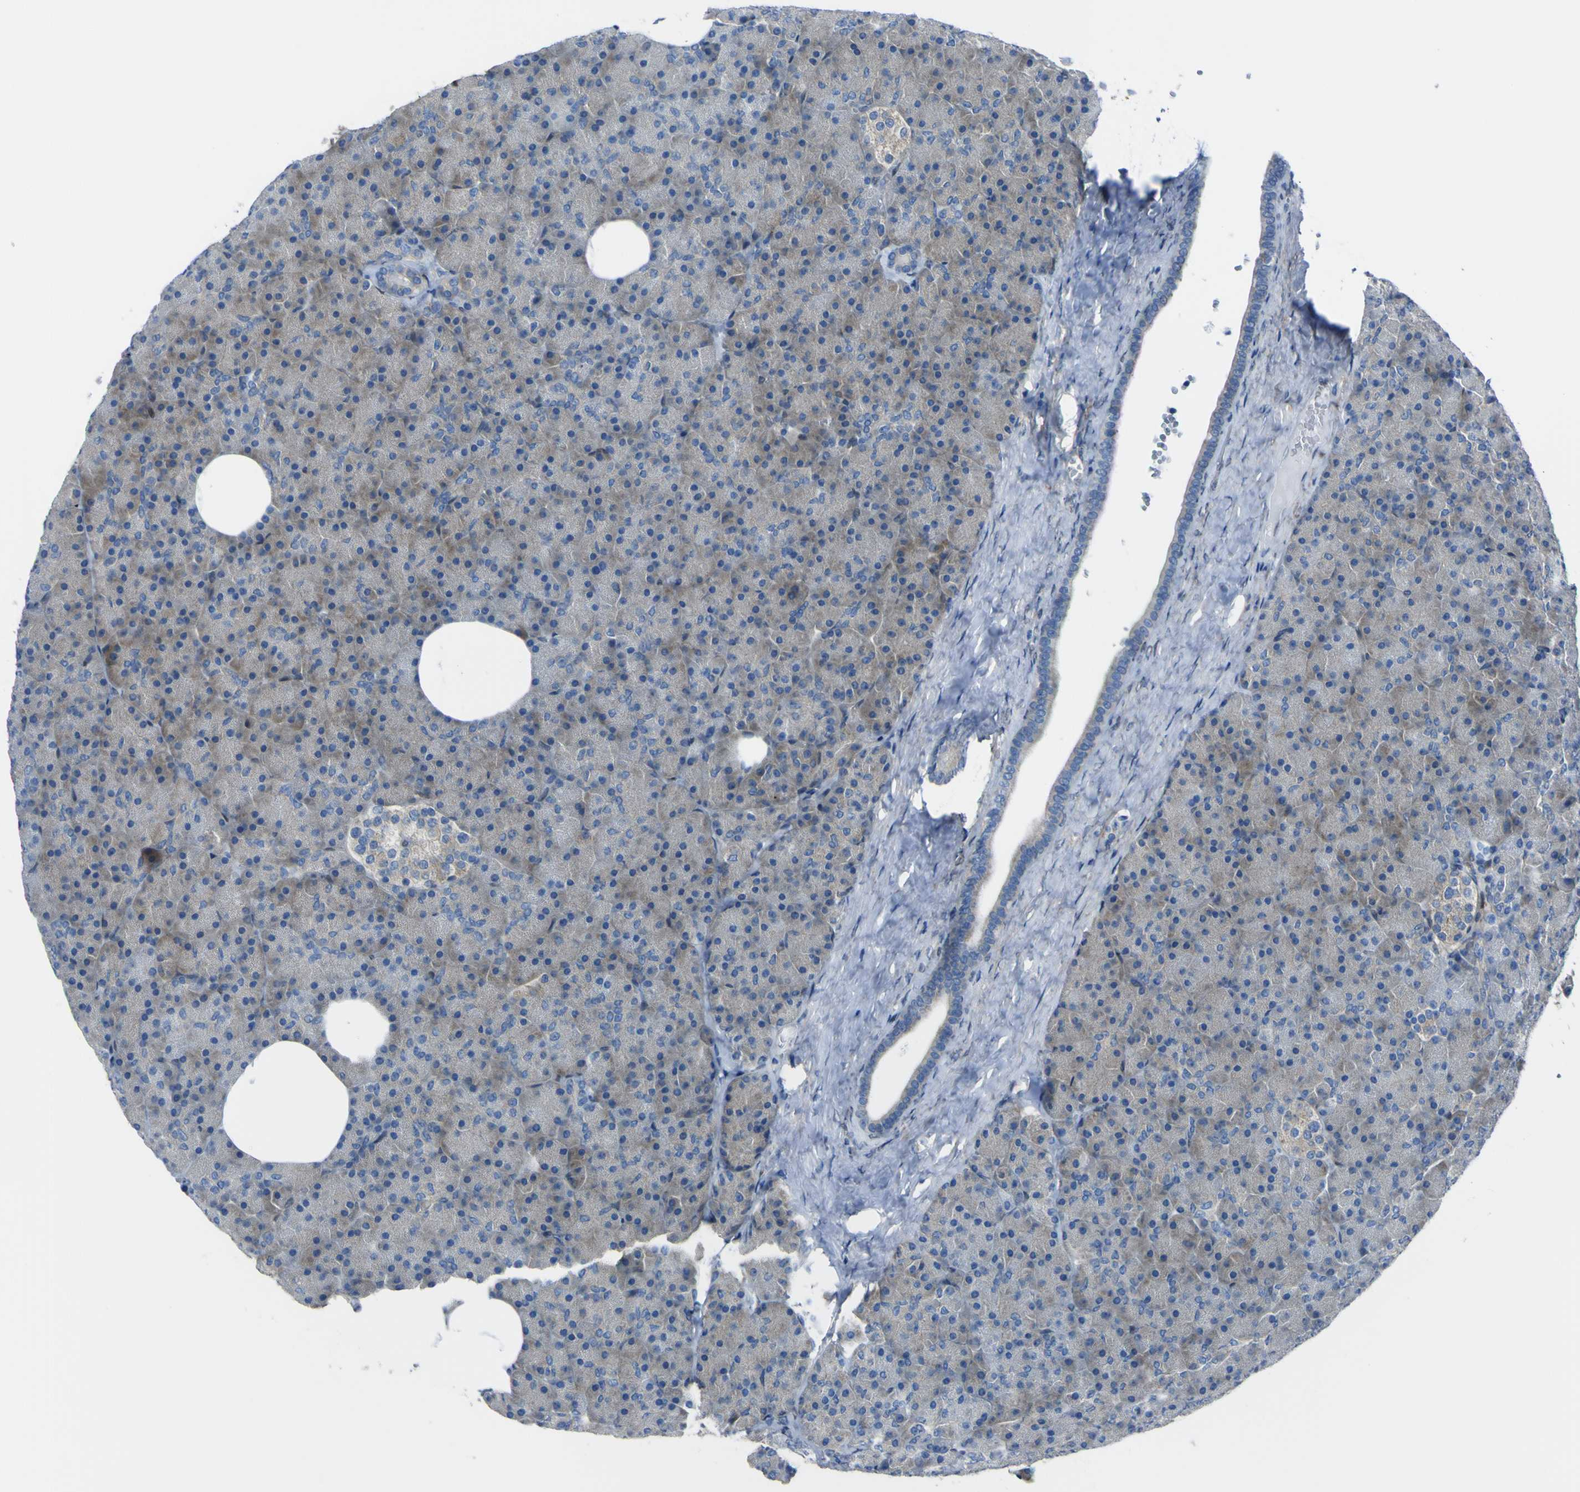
{"staining": {"intensity": "moderate", "quantity": "25%-75%", "location": "cytoplasmic/membranous"}, "tissue": "pancreas", "cell_type": "Exocrine glandular cells", "image_type": "normal", "snomed": [{"axis": "morphology", "description": "Normal tissue, NOS"}, {"axis": "topography", "description": "Pancreas"}], "caption": "The image exhibits staining of normal pancreas, revealing moderate cytoplasmic/membranous protein positivity (brown color) within exocrine glandular cells. (Stains: DAB (3,3'-diaminobenzidine) in brown, nuclei in blue, Microscopy: brightfield microscopy at high magnification).", "gene": "LRRN1", "patient": {"sex": "female", "age": 35}}